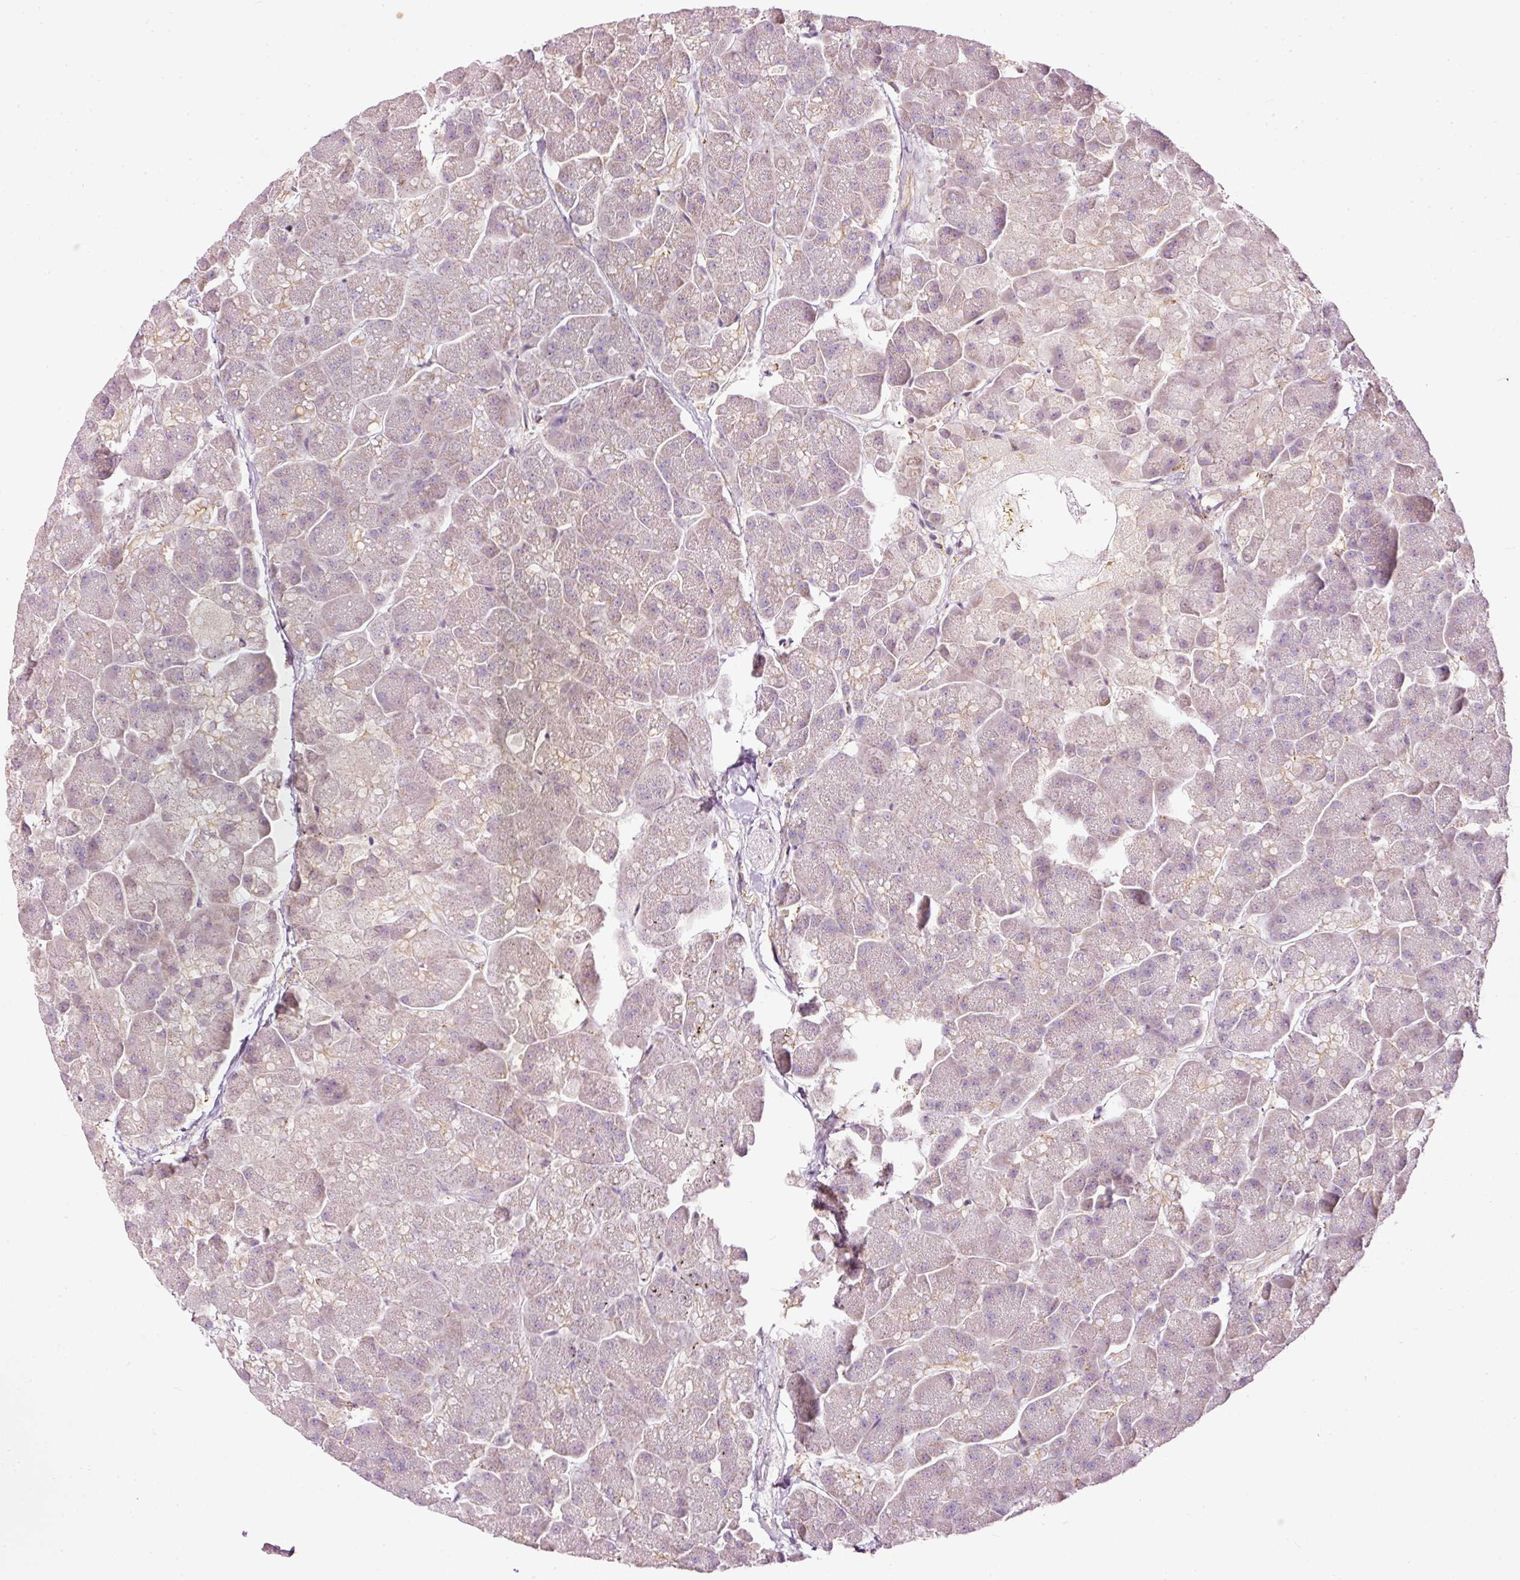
{"staining": {"intensity": "moderate", "quantity": "<25%", "location": "cytoplasmic/membranous"}, "tissue": "pancreas", "cell_type": "Exocrine glandular cells", "image_type": "normal", "snomed": [{"axis": "morphology", "description": "Normal tissue, NOS"}, {"axis": "topography", "description": "Pancreas"}, {"axis": "topography", "description": "Peripheral nerve tissue"}], "caption": "High-magnification brightfield microscopy of unremarkable pancreas stained with DAB (brown) and counterstained with hematoxylin (blue). exocrine glandular cells exhibit moderate cytoplasmic/membranous positivity is appreciated in about<25% of cells.", "gene": "PAQR9", "patient": {"sex": "male", "age": 54}}